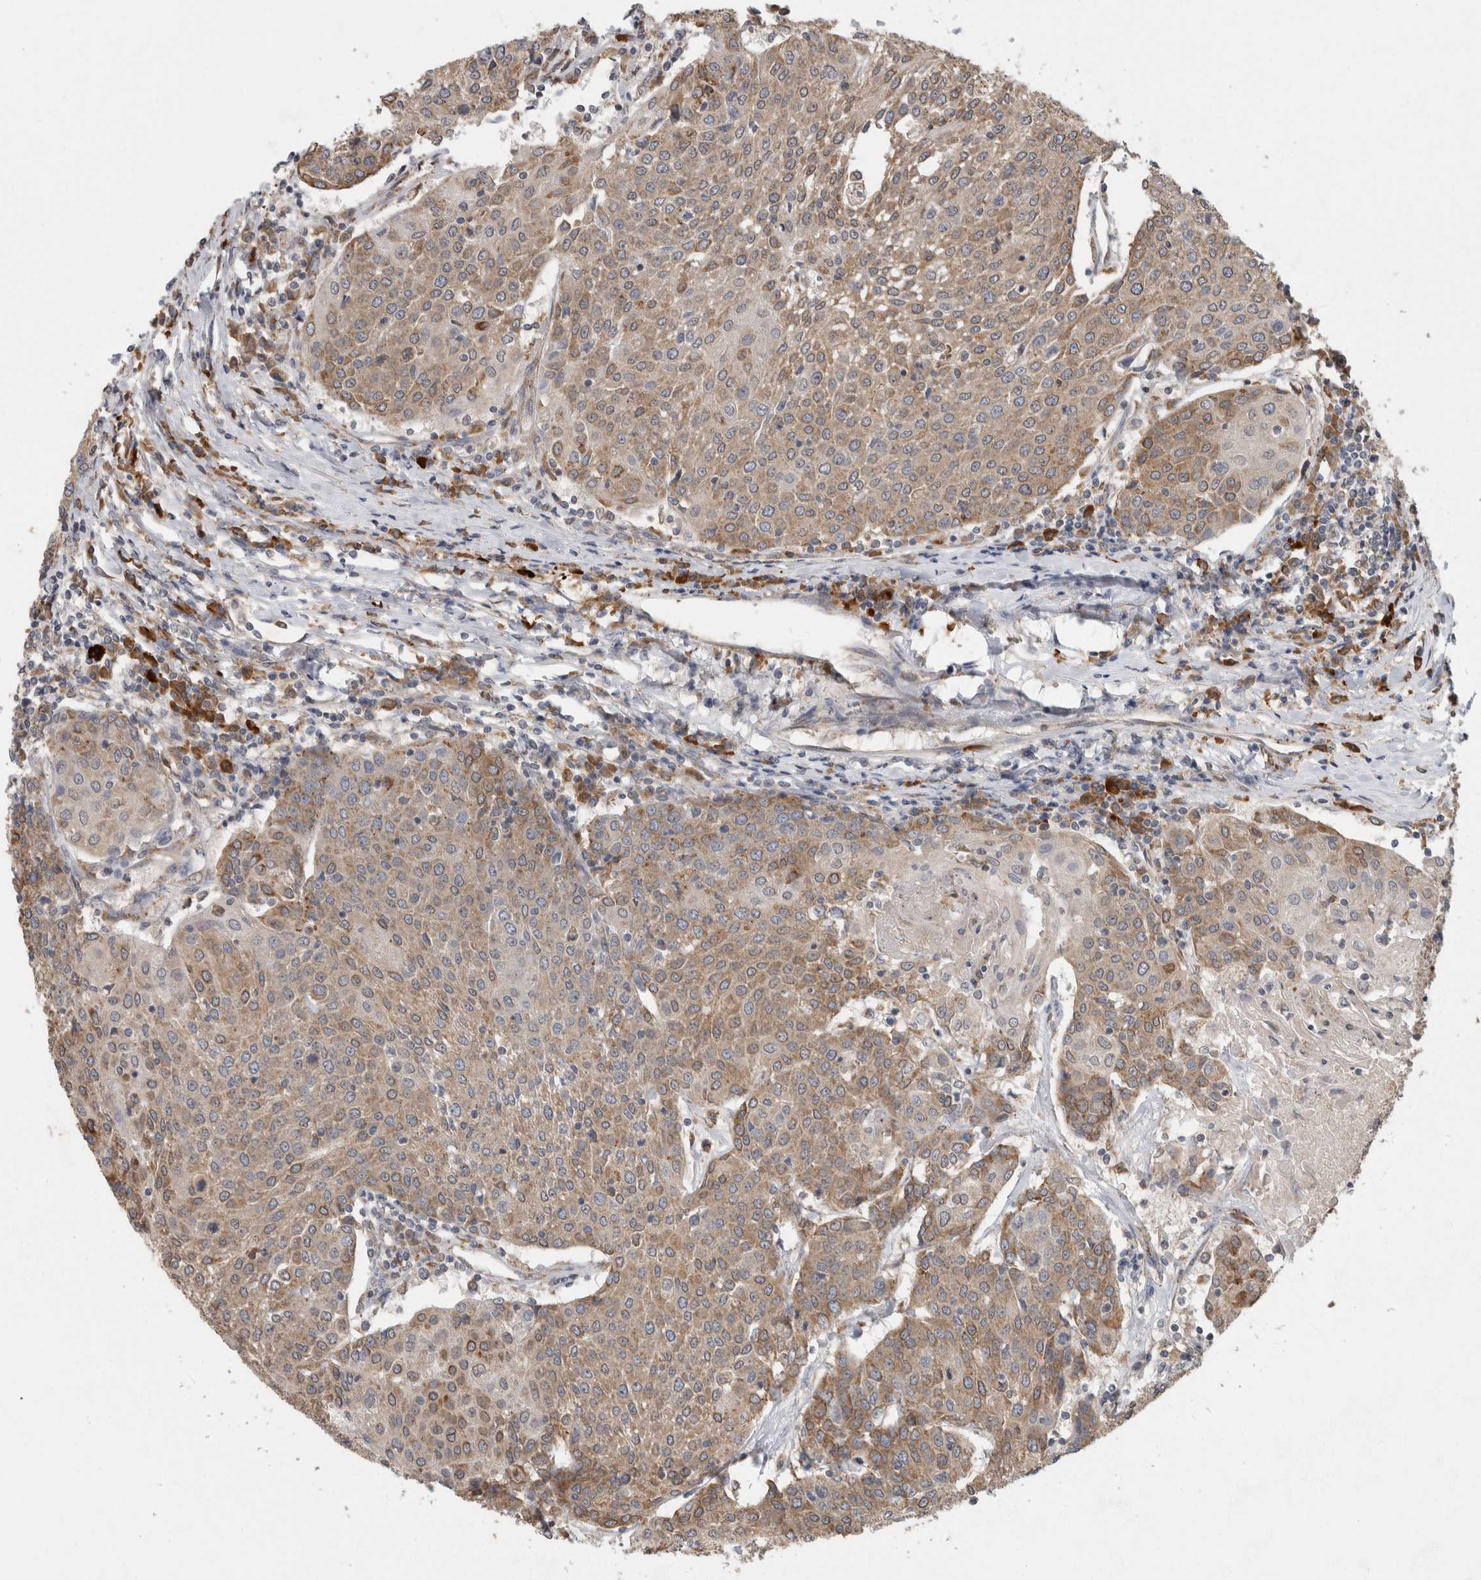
{"staining": {"intensity": "moderate", "quantity": ">75%", "location": "cytoplasmic/membranous"}, "tissue": "urothelial cancer", "cell_type": "Tumor cells", "image_type": "cancer", "snomed": [{"axis": "morphology", "description": "Urothelial carcinoma, High grade"}, {"axis": "topography", "description": "Urinary bladder"}], "caption": "Immunohistochemical staining of human urothelial carcinoma (high-grade) displays moderate cytoplasmic/membranous protein positivity in approximately >75% of tumor cells.", "gene": "ADGRL3", "patient": {"sex": "female", "age": 85}}